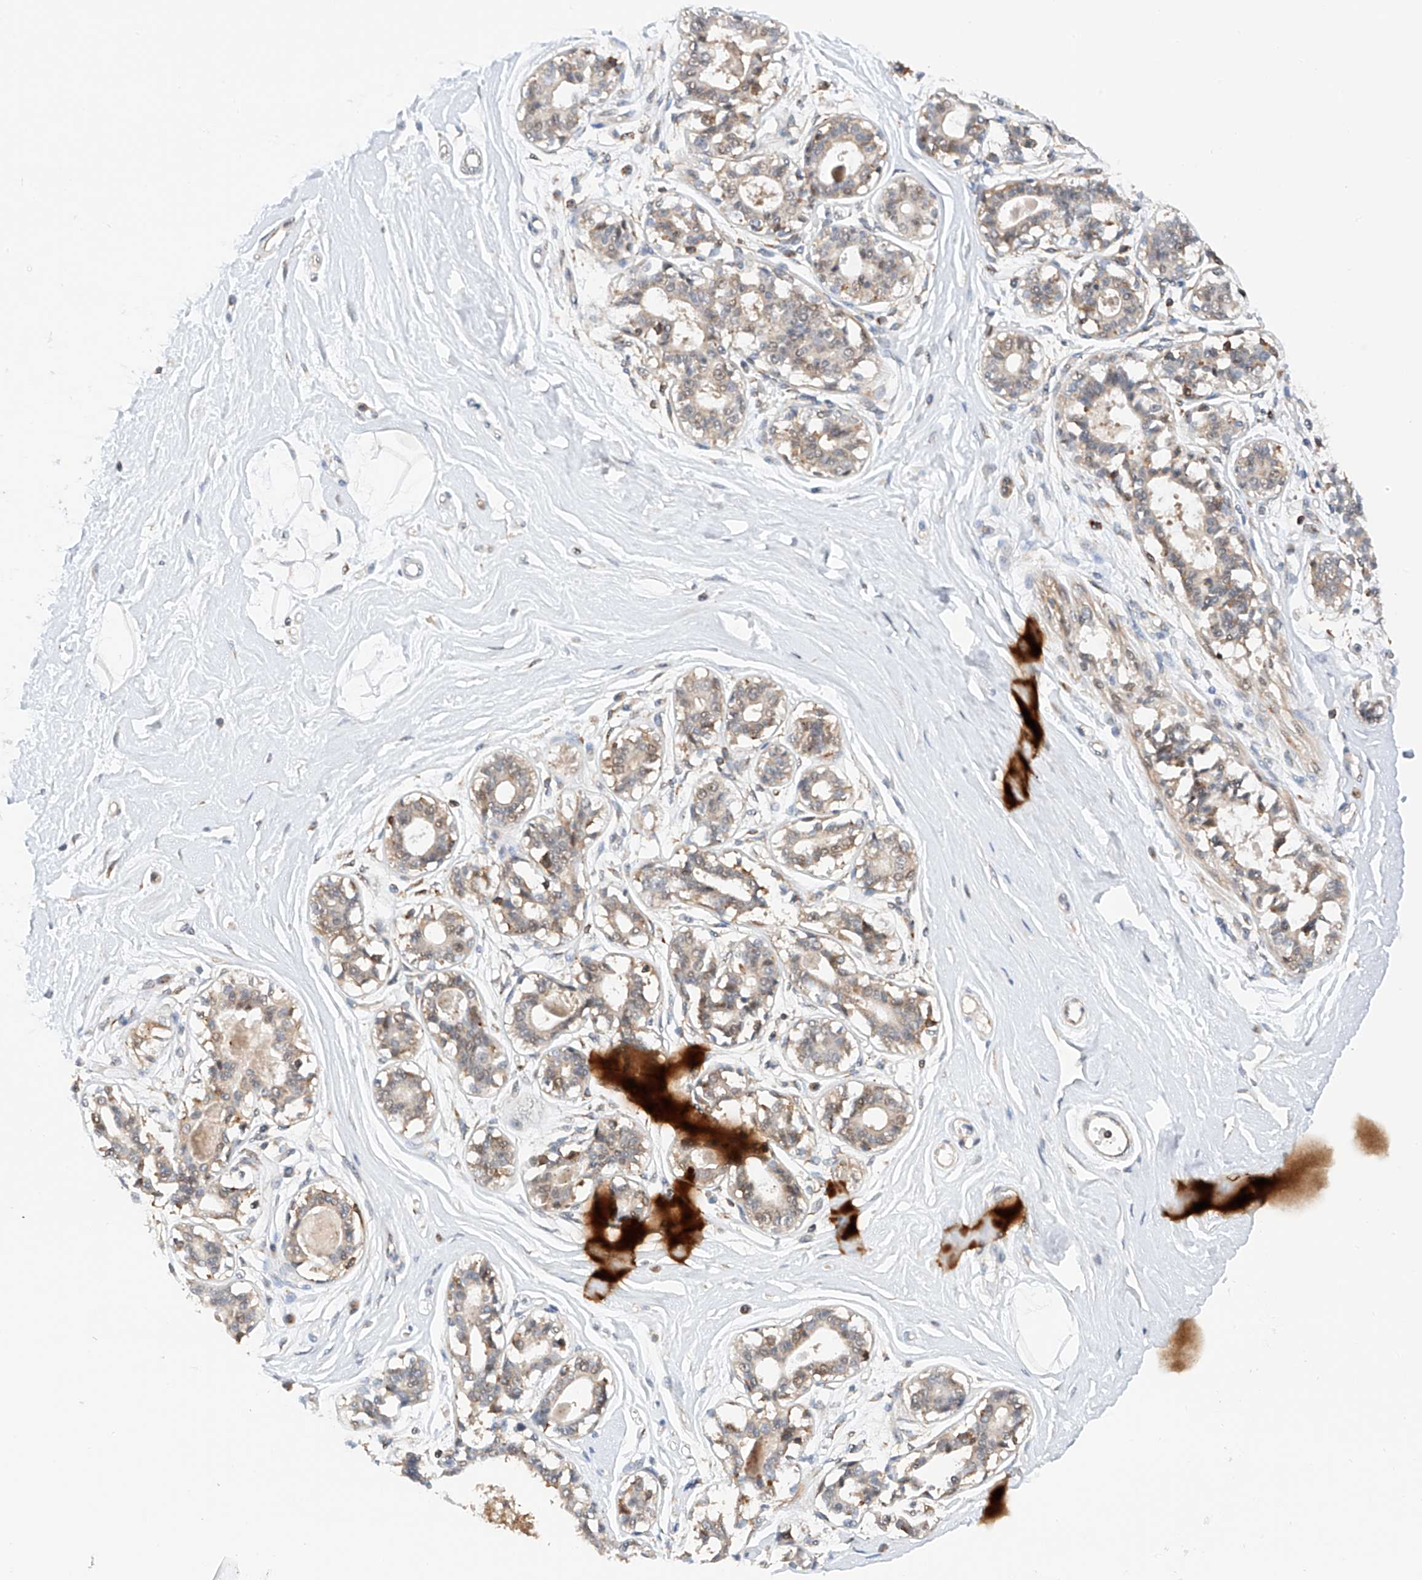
{"staining": {"intensity": "negative", "quantity": "none", "location": "none"}, "tissue": "breast", "cell_type": "Adipocytes", "image_type": "normal", "snomed": [{"axis": "morphology", "description": "Normal tissue, NOS"}, {"axis": "topography", "description": "Breast"}], "caption": "Immunohistochemistry (IHC) of benign human breast demonstrates no positivity in adipocytes.", "gene": "MFN2", "patient": {"sex": "female", "age": 45}}